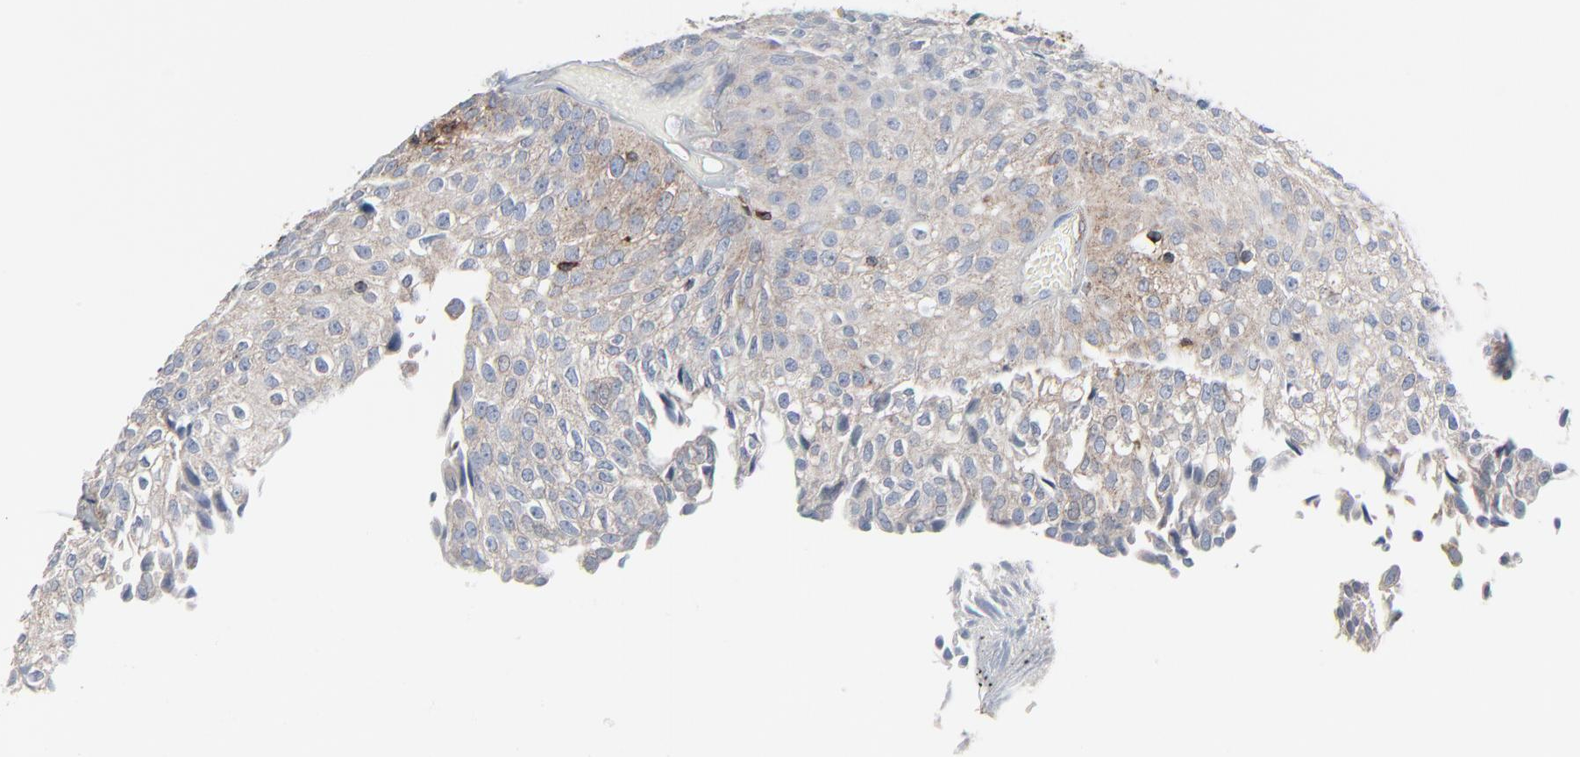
{"staining": {"intensity": "weak", "quantity": "<25%", "location": "cytoplasmic/membranous"}, "tissue": "urothelial cancer", "cell_type": "Tumor cells", "image_type": "cancer", "snomed": [{"axis": "morphology", "description": "Urothelial carcinoma, Low grade"}, {"axis": "topography", "description": "Urinary bladder"}], "caption": "An image of urothelial carcinoma (low-grade) stained for a protein displays no brown staining in tumor cells. (DAB (3,3'-diaminobenzidine) immunohistochemistry (IHC) with hematoxylin counter stain).", "gene": "OPTN", "patient": {"sex": "male", "age": 76}}